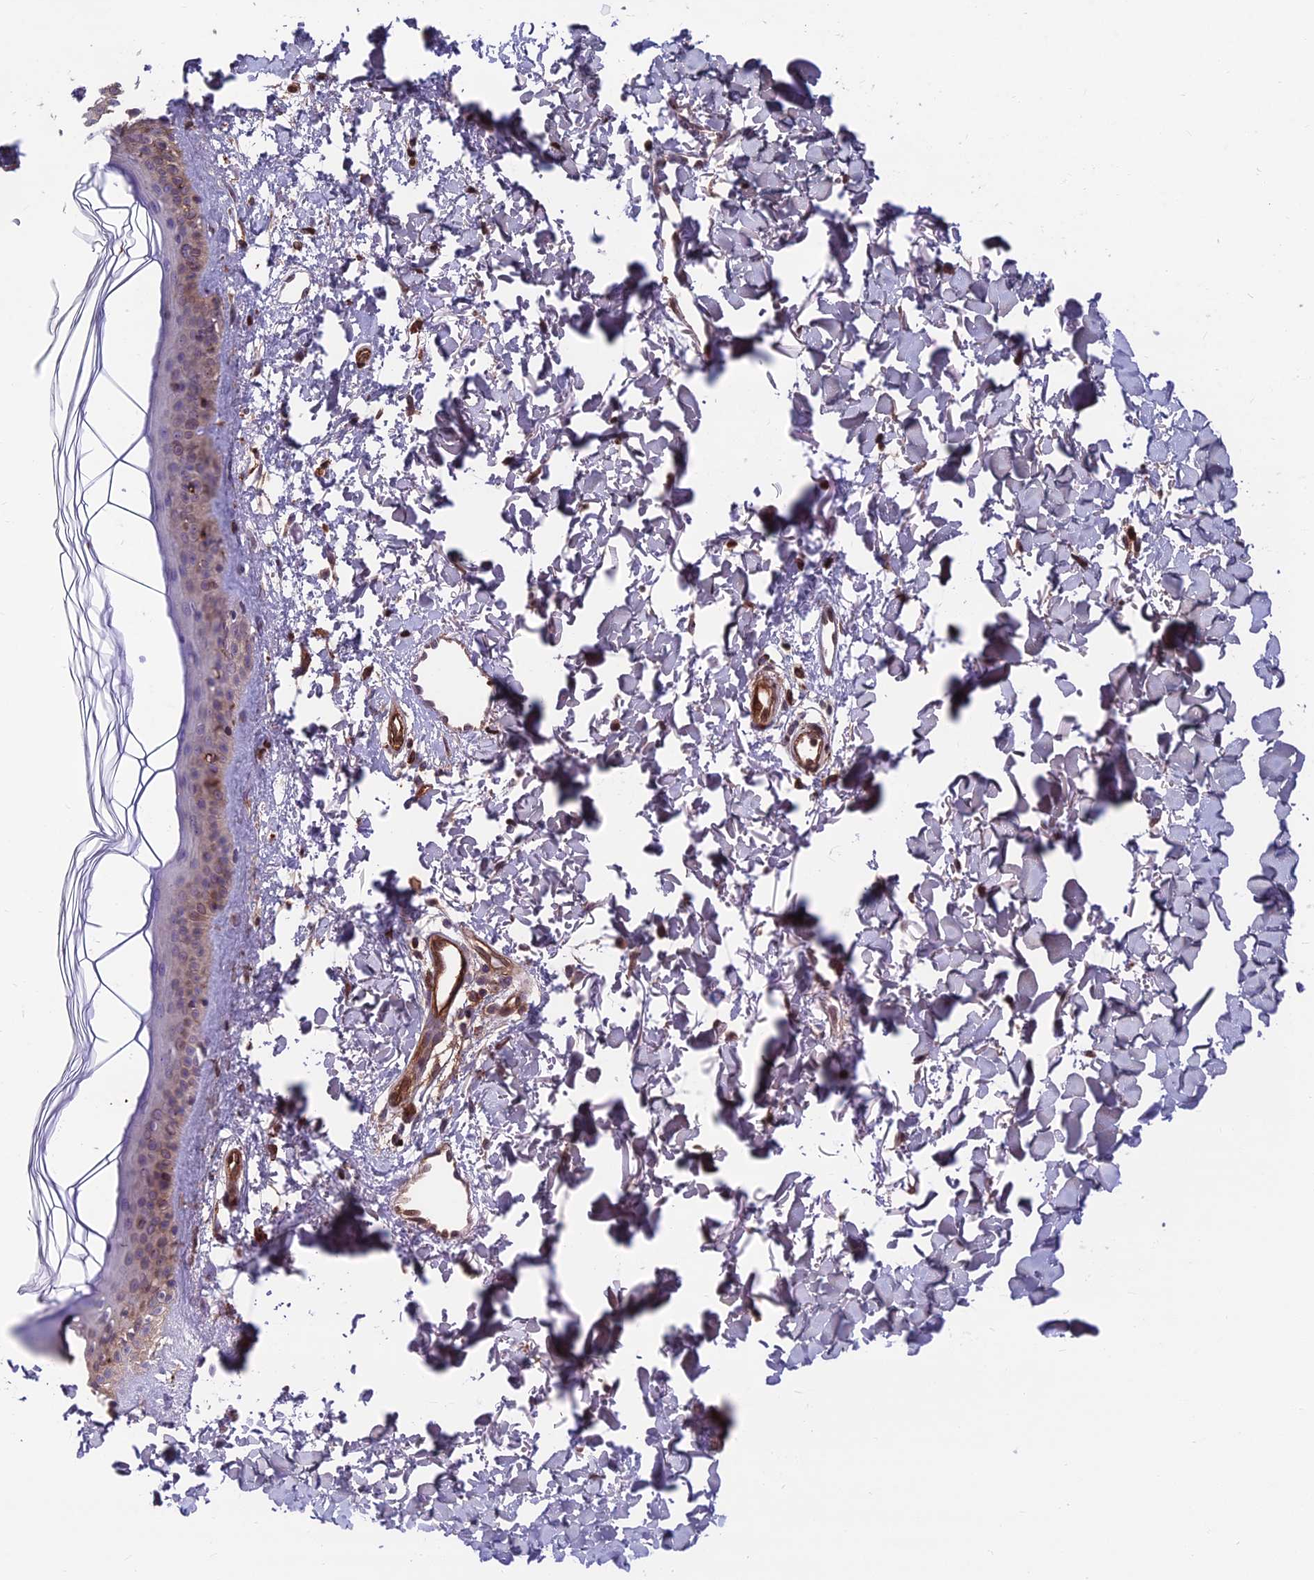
{"staining": {"intensity": "negative", "quantity": "none", "location": "none"}, "tissue": "skin", "cell_type": "Fibroblasts", "image_type": "normal", "snomed": [{"axis": "morphology", "description": "Normal tissue, NOS"}, {"axis": "topography", "description": "Skin"}], "caption": "This is an immunohistochemistry image of benign skin. There is no expression in fibroblasts.", "gene": "RTN4RL1", "patient": {"sex": "female", "age": 58}}